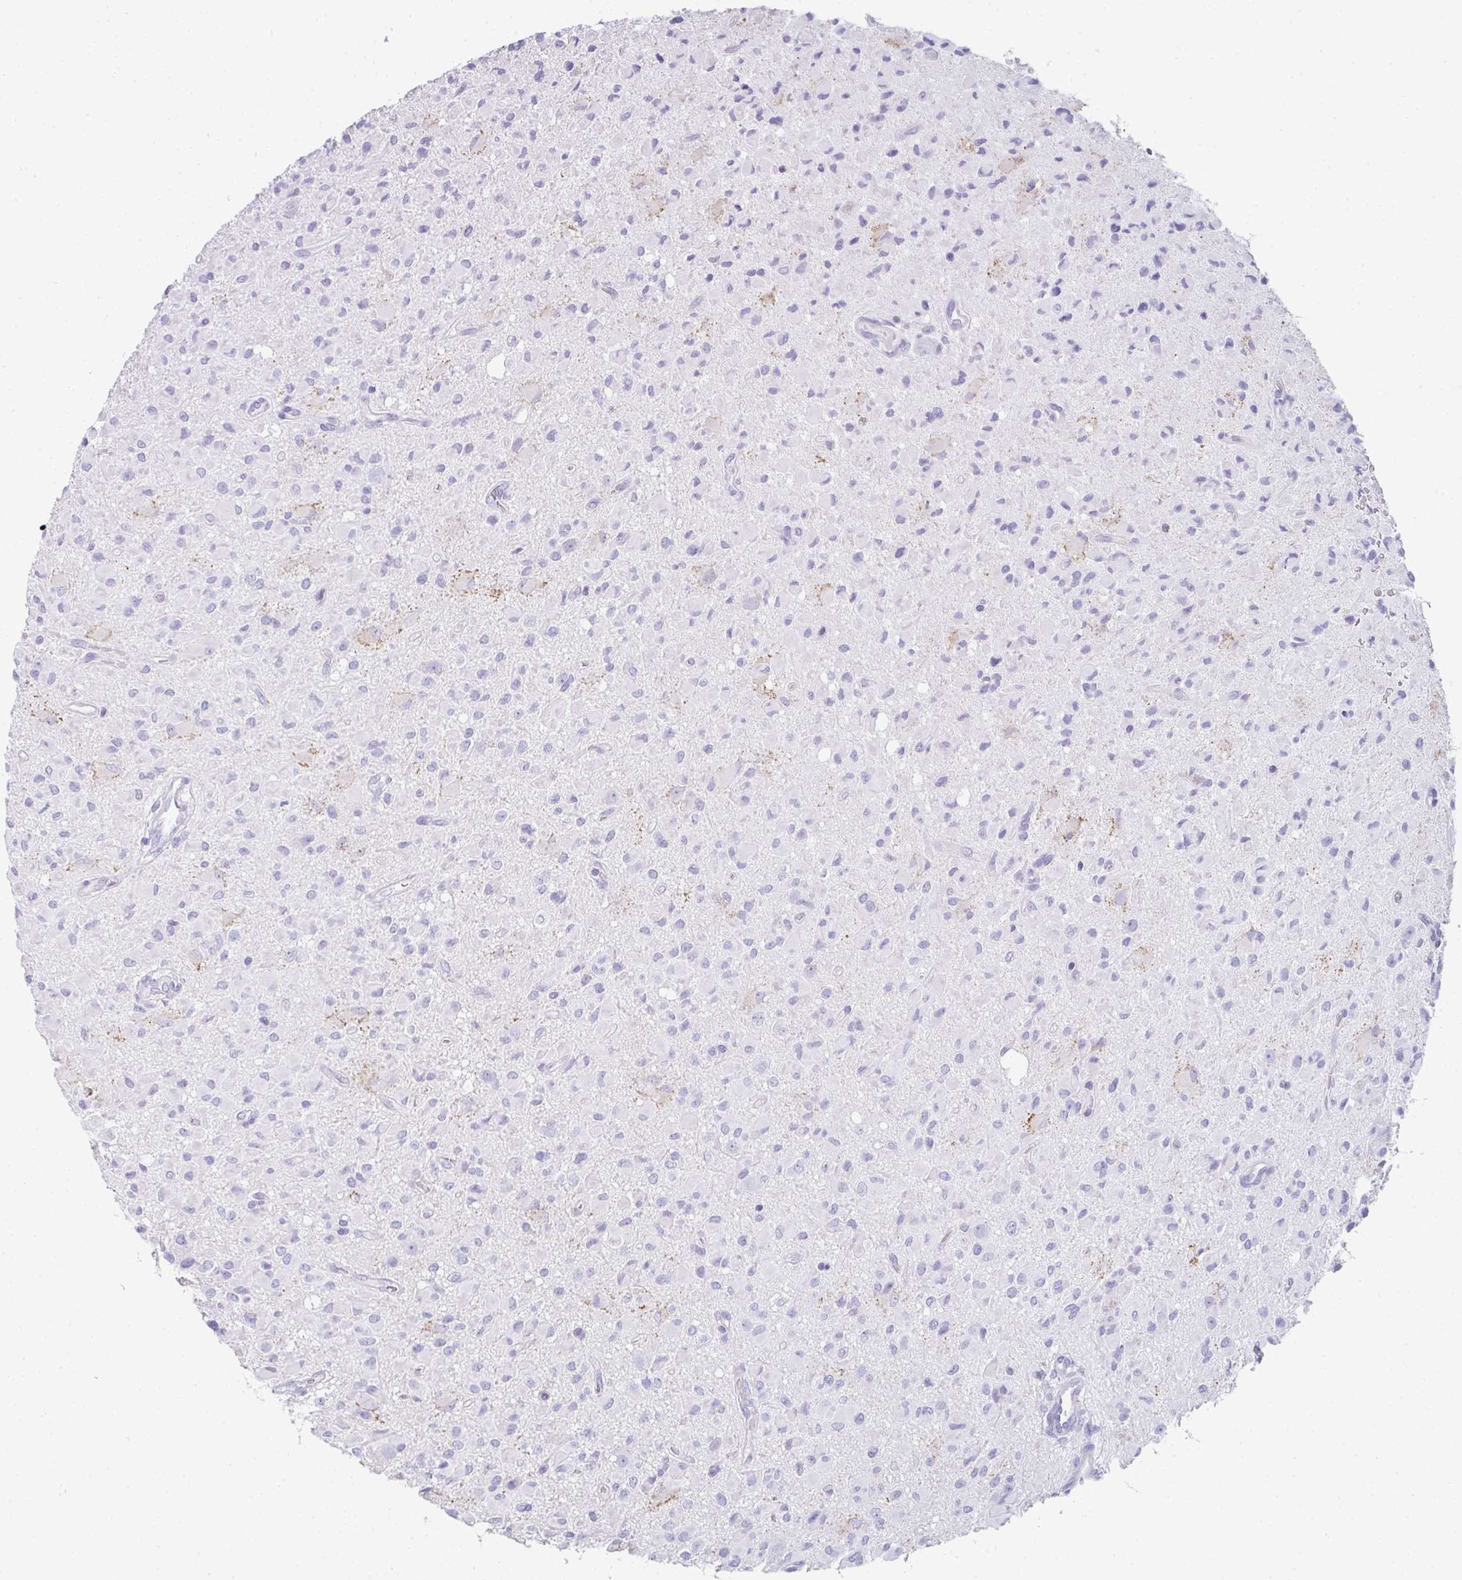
{"staining": {"intensity": "negative", "quantity": "none", "location": "none"}, "tissue": "glioma", "cell_type": "Tumor cells", "image_type": "cancer", "snomed": [{"axis": "morphology", "description": "Glioma, malignant, Low grade"}, {"axis": "topography", "description": "Brain"}], "caption": "Immunohistochemistry (IHC) of glioma exhibits no staining in tumor cells.", "gene": "RLF", "patient": {"sex": "female", "age": 33}}